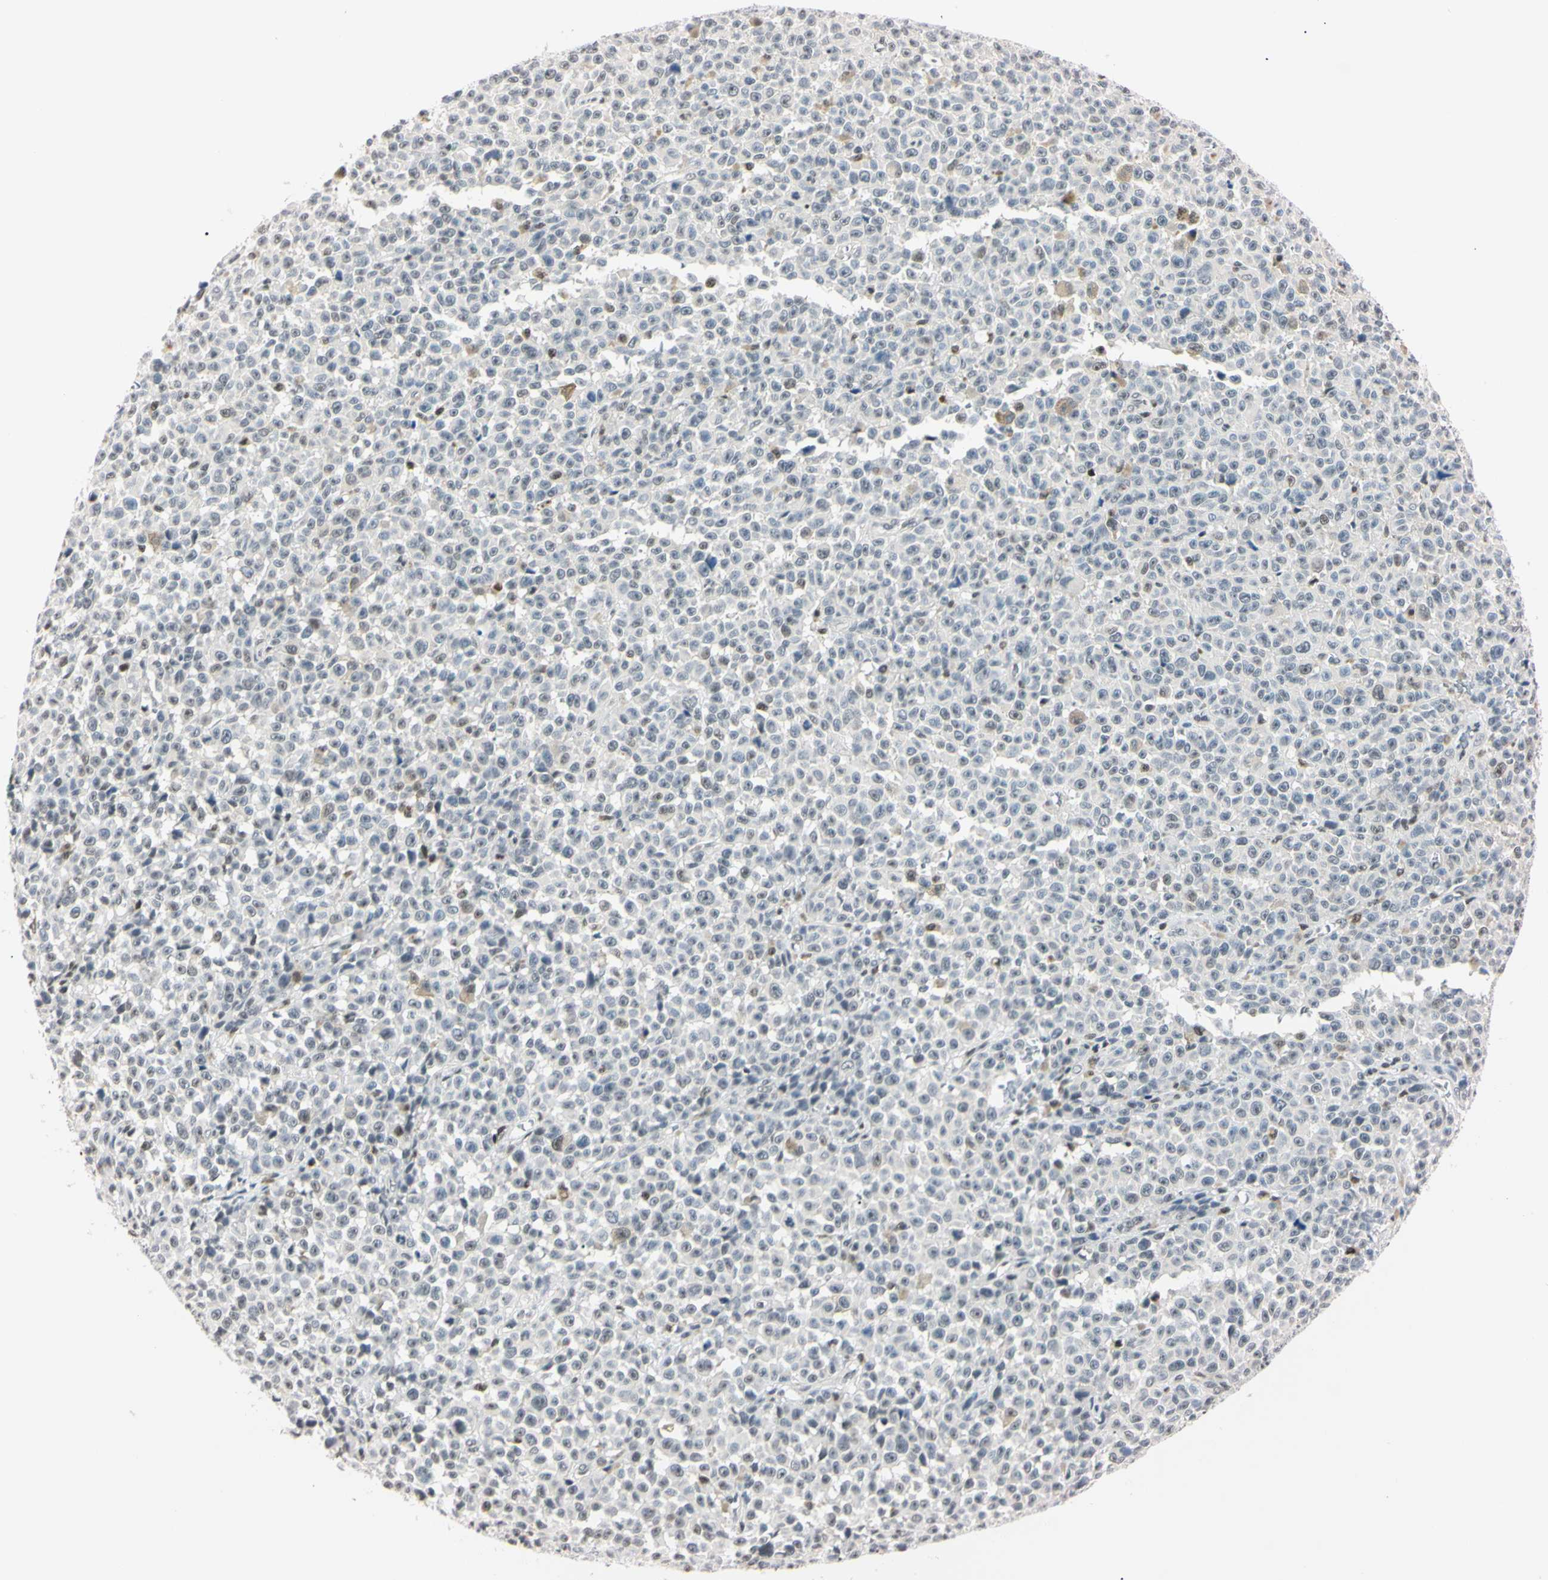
{"staining": {"intensity": "negative", "quantity": "none", "location": "none"}, "tissue": "melanoma", "cell_type": "Tumor cells", "image_type": "cancer", "snomed": [{"axis": "morphology", "description": "Malignant melanoma, NOS"}, {"axis": "topography", "description": "Skin"}], "caption": "Tumor cells show no significant staining in melanoma. (IHC, brightfield microscopy, high magnification).", "gene": "C1orf174", "patient": {"sex": "female", "age": 82}}